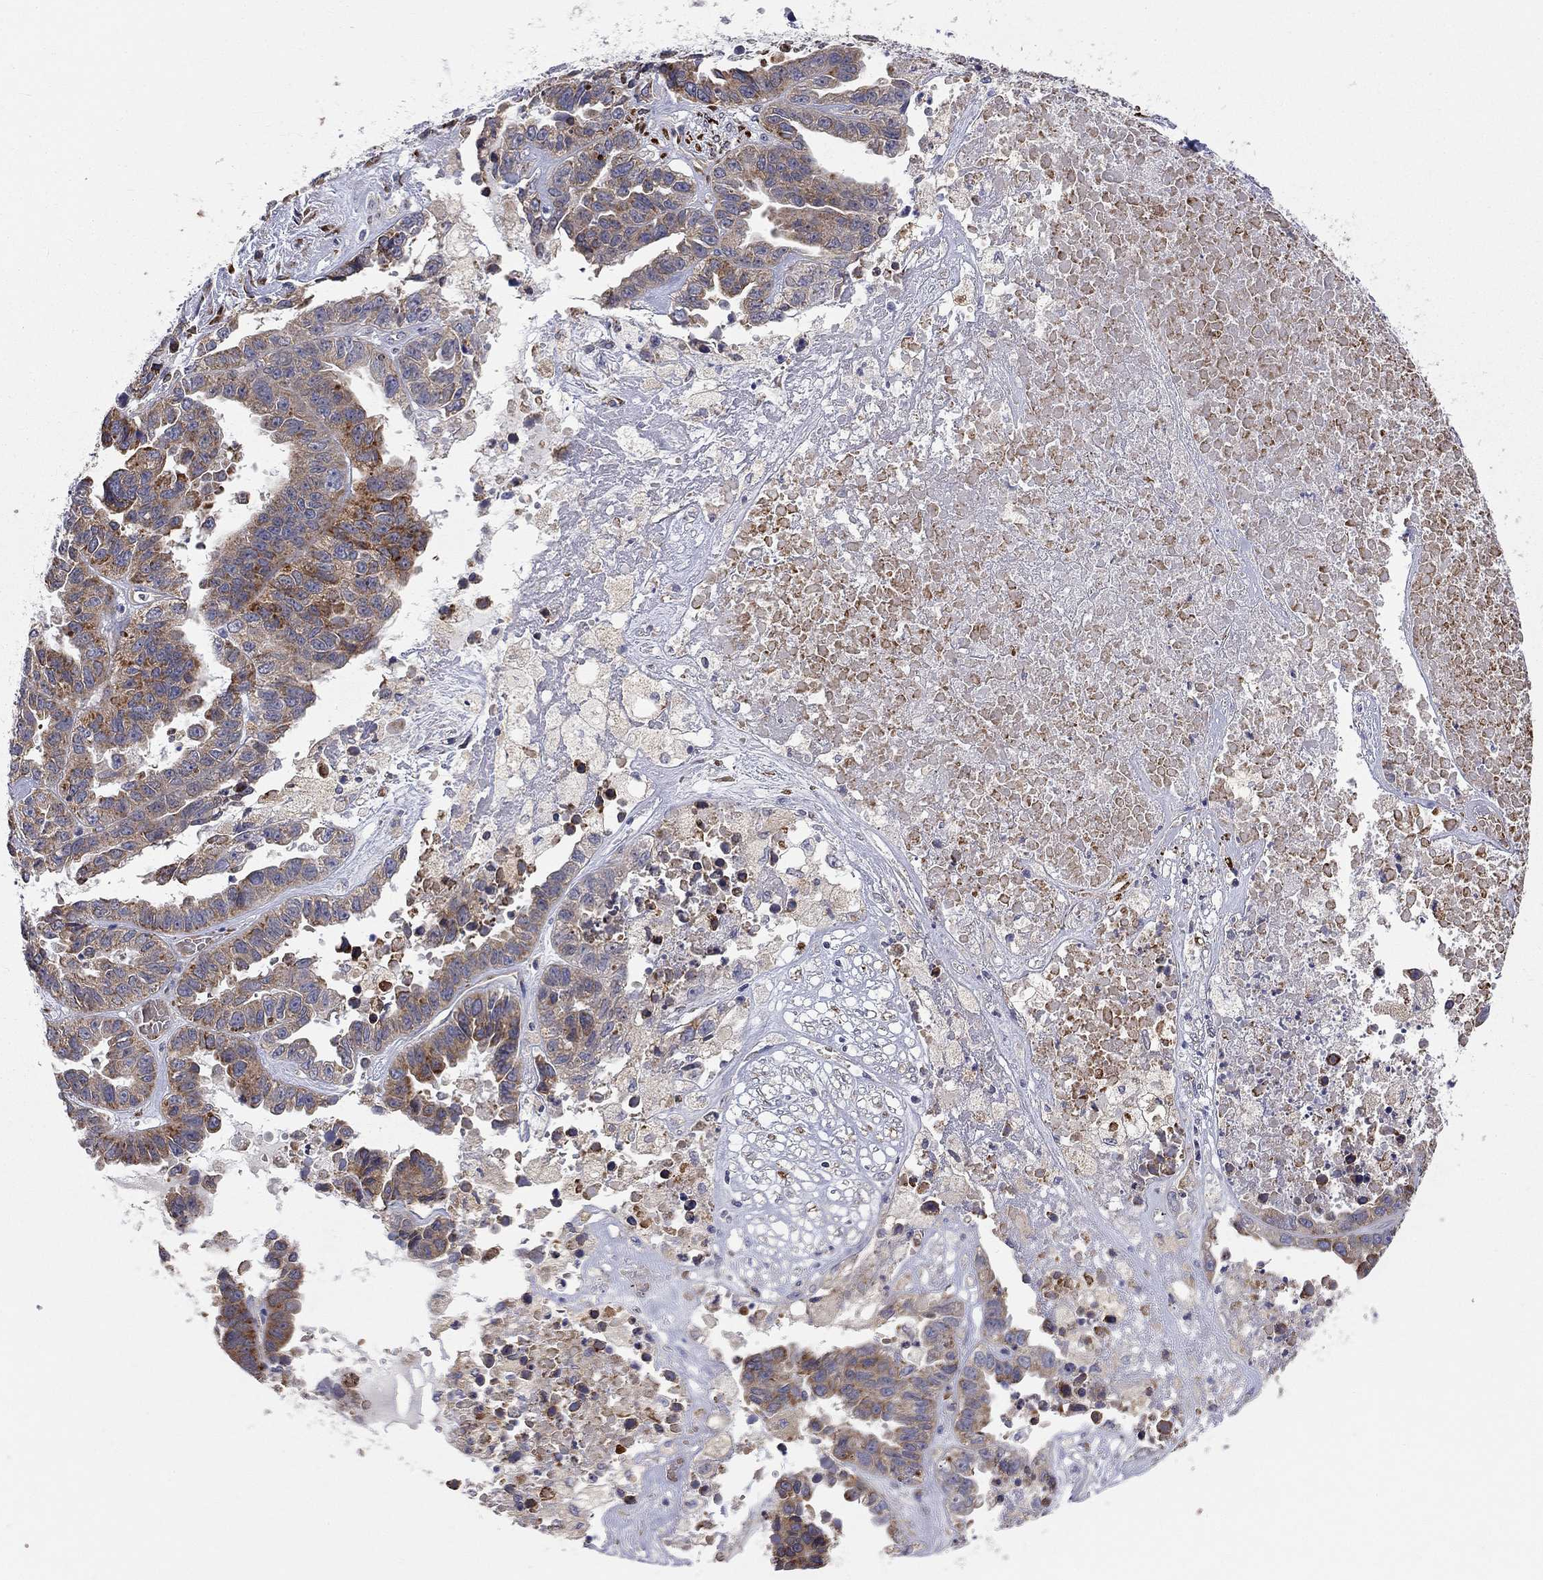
{"staining": {"intensity": "strong", "quantity": "<25%", "location": "cytoplasmic/membranous"}, "tissue": "ovarian cancer", "cell_type": "Tumor cells", "image_type": "cancer", "snomed": [{"axis": "morphology", "description": "Cystadenocarcinoma, serous, NOS"}, {"axis": "topography", "description": "Ovary"}], "caption": "About <25% of tumor cells in ovarian cancer (serous cystadenocarcinoma) exhibit strong cytoplasmic/membranous protein expression as visualized by brown immunohistochemical staining.", "gene": "CASTOR1", "patient": {"sex": "female", "age": 87}}